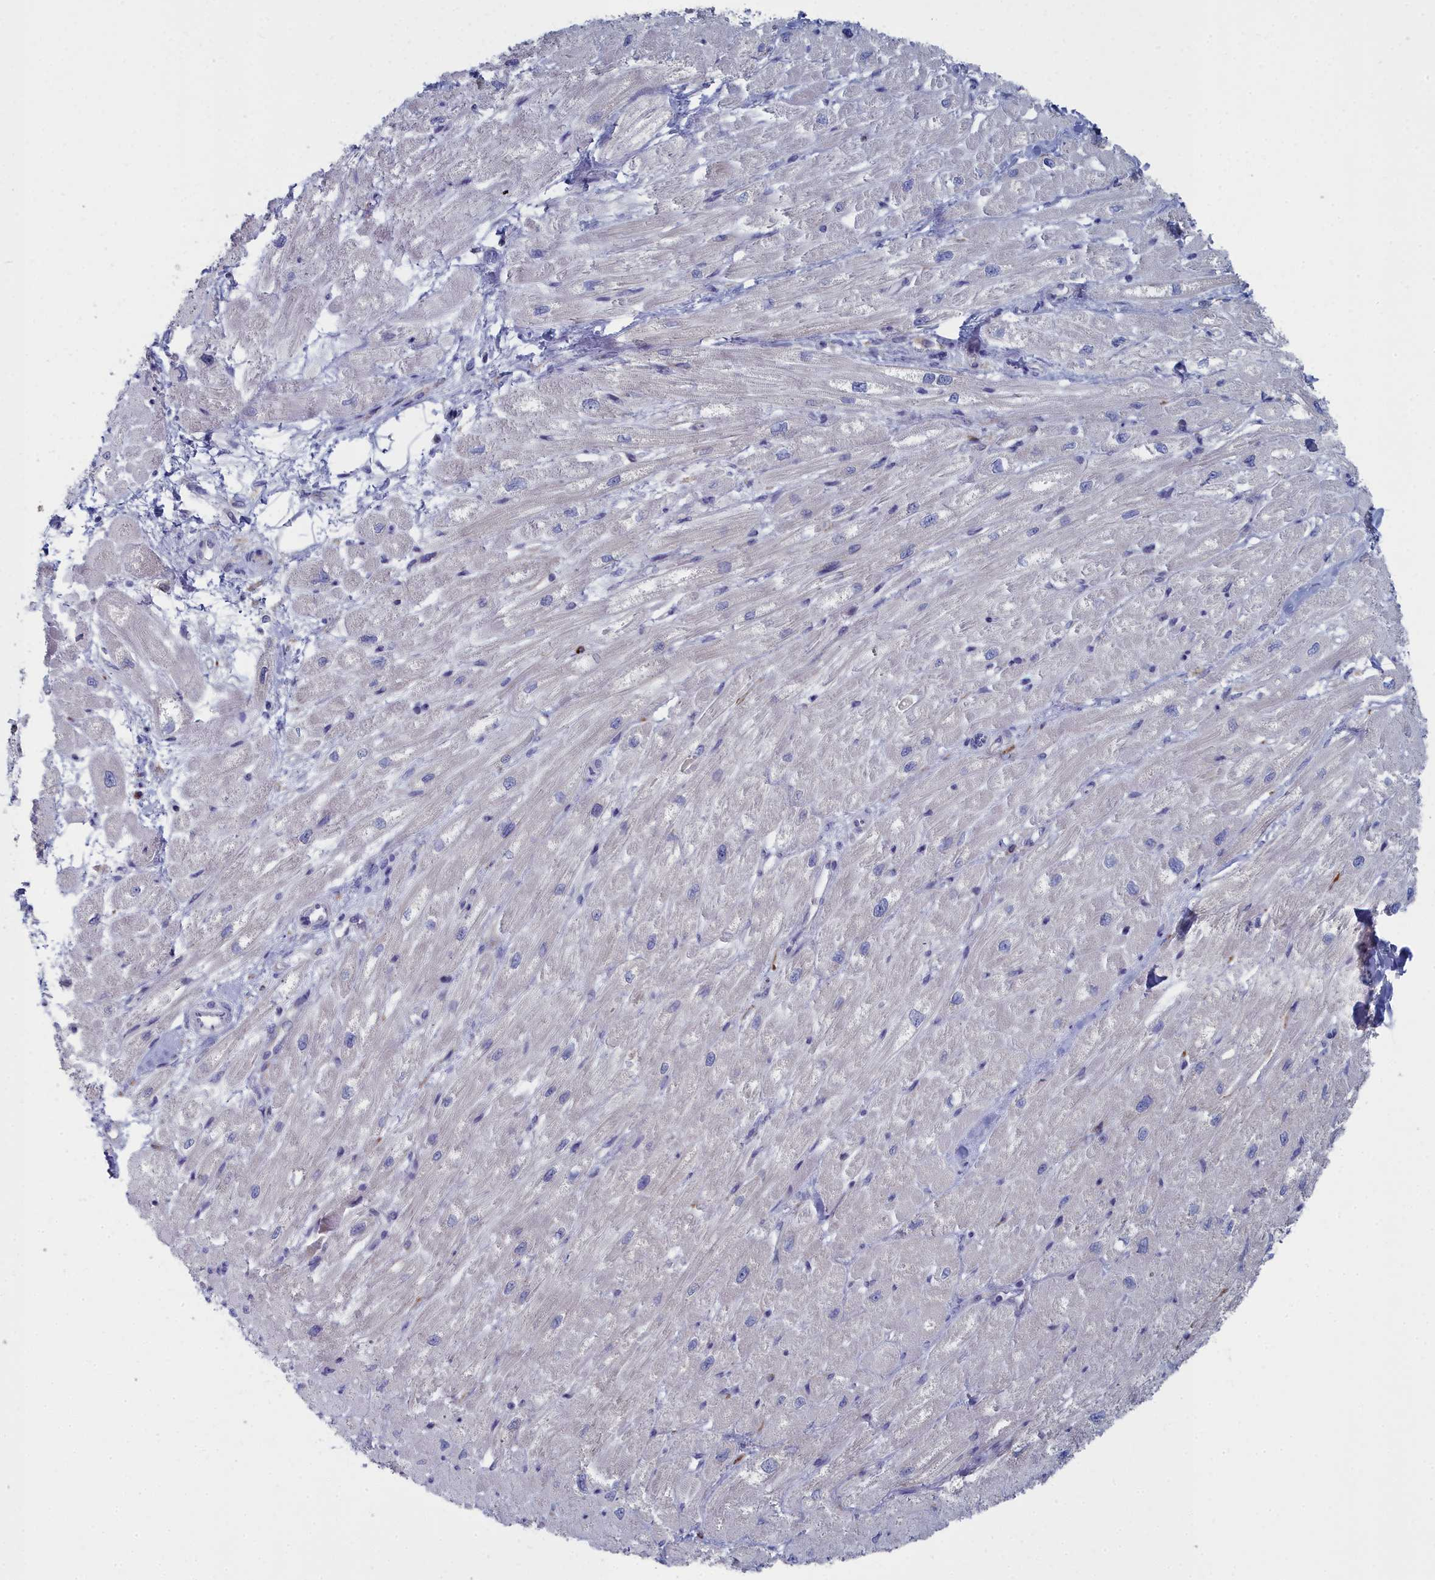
{"staining": {"intensity": "negative", "quantity": "none", "location": "none"}, "tissue": "heart muscle", "cell_type": "Cardiomyocytes", "image_type": "normal", "snomed": [{"axis": "morphology", "description": "Normal tissue, NOS"}, {"axis": "topography", "description": "Heart"}], "caption": "High magnification brightfield microscopy of benign heart muscle stained with DAB (brown) and counterstained with hematoxylin (blue): cardiomyocytes show no significant positivity.", "gene": "CCDC149", "patient": {"sex": "male", "age": 65}}